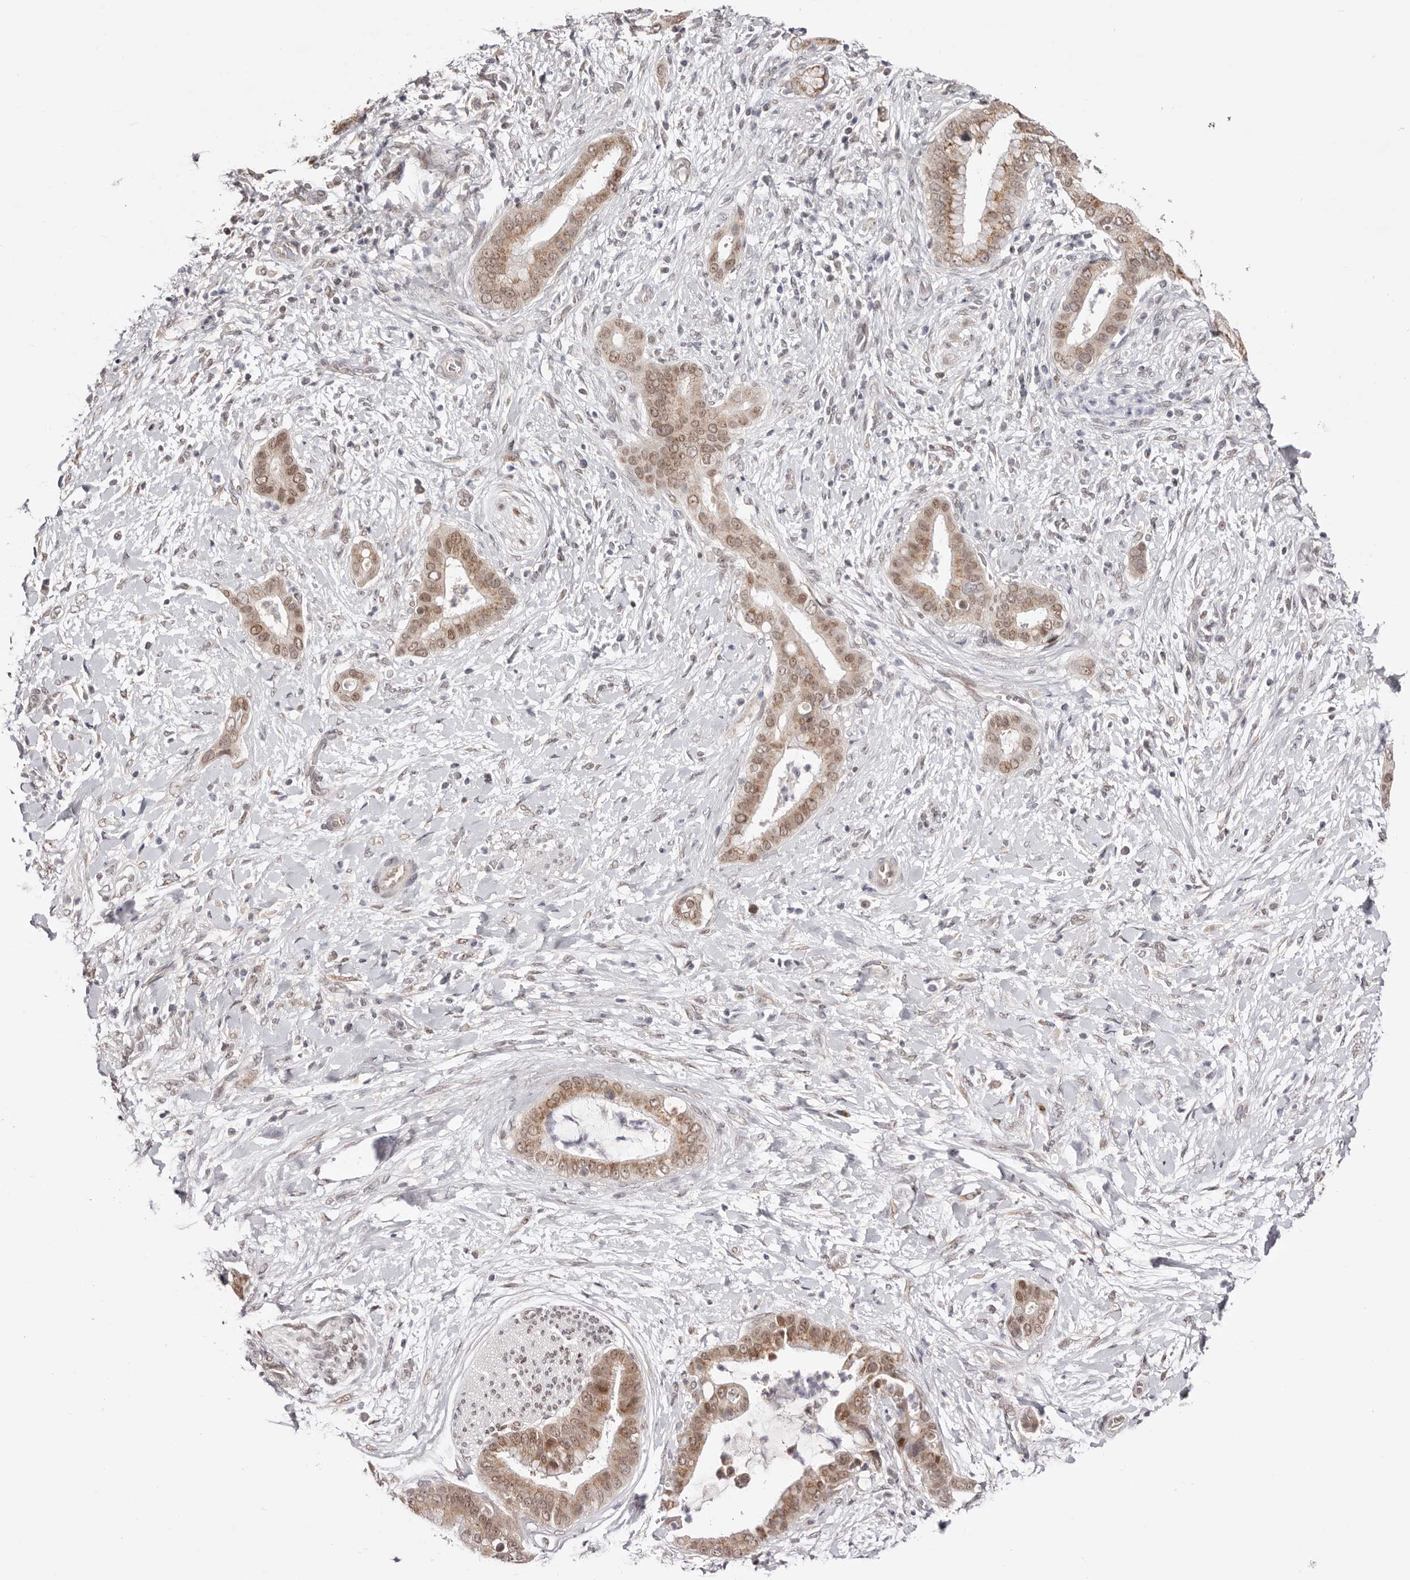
{"staining": {"intensity": "moderate", "quantity": ">75%", "location": "cytoplasmic/membranous,nuclear"}, "tissue": "liver cancer", "cell_type": "Tumor cells", "image_type": "cancer", "snomed": [{"axis": "morphology", "description": "Cholangiocarcinoma"}, {"axis": "topography", "description": "Liver"}], "caption": "Immunohistochemical staining of cholangiocarcinoma (liver) demonstrates medium levels of moderate cytoplasmic/membranous and nuclear positivity in approximately >75% of tumor cells. The protein of interest is stained brown, and the nuclei are stained in blue (DAB (3,3'-diaminobenzidine) IHC with brightfield microscopy, high magnification).", "gene": "EGR3", "patient": {"sex": "female", "age": 54}}